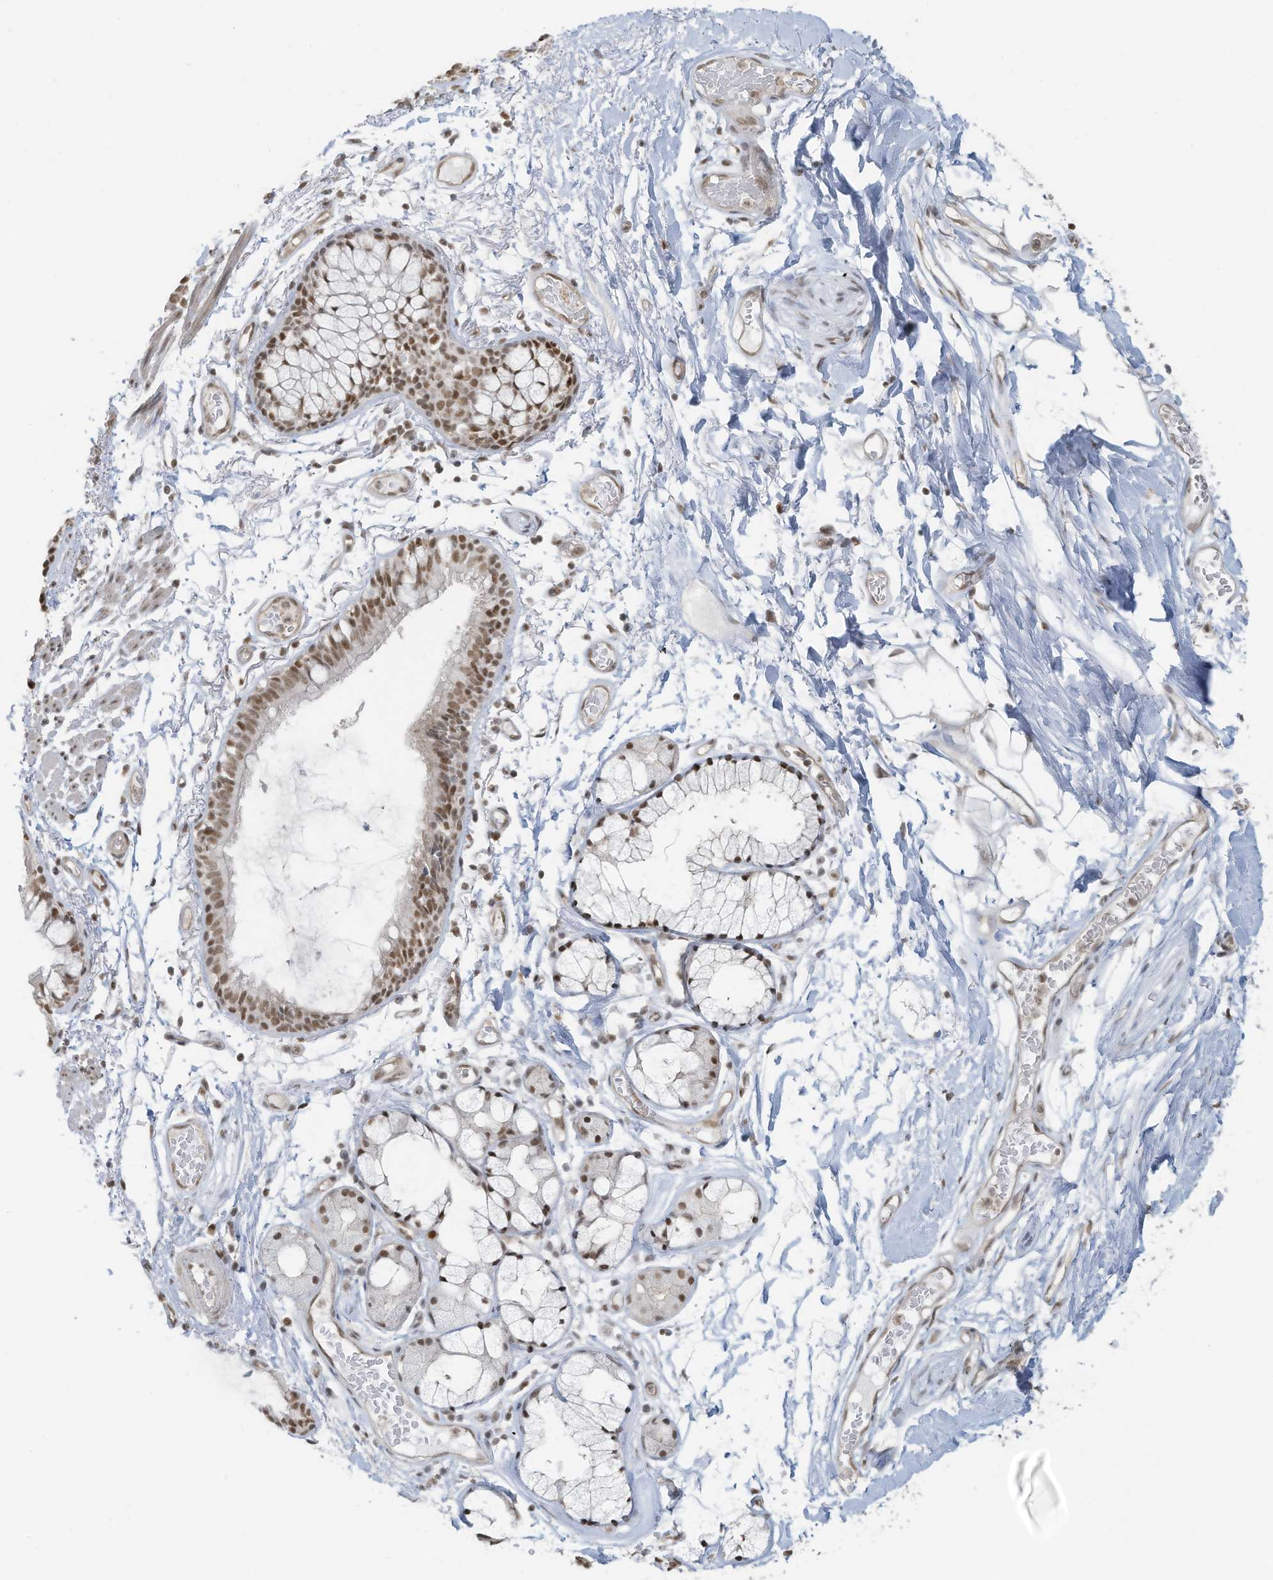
{"staining": {"intensity": "moderate", "quantity": ">75%", "location": "nuclear"}, "tissue": "bronchus", "cell_type": "Respiratory epithelial cells", "image_type": "normal", "snomed": [{"axis": "morphology", "description": "Normal tissue, NOS"}, {"axis": "topography", "description": "Cartilage tissue"}, {"axis": "topography", "description": "Bronchus"}], "caption": "DAB immunohistochemical staining of unremarkable bronchus demonstrates moderate nuclear protein positivity in approximately >75% of respiratory epithelial cells.", "gene": "DBR1", "patient": {"sex": "female", "age": 73}}